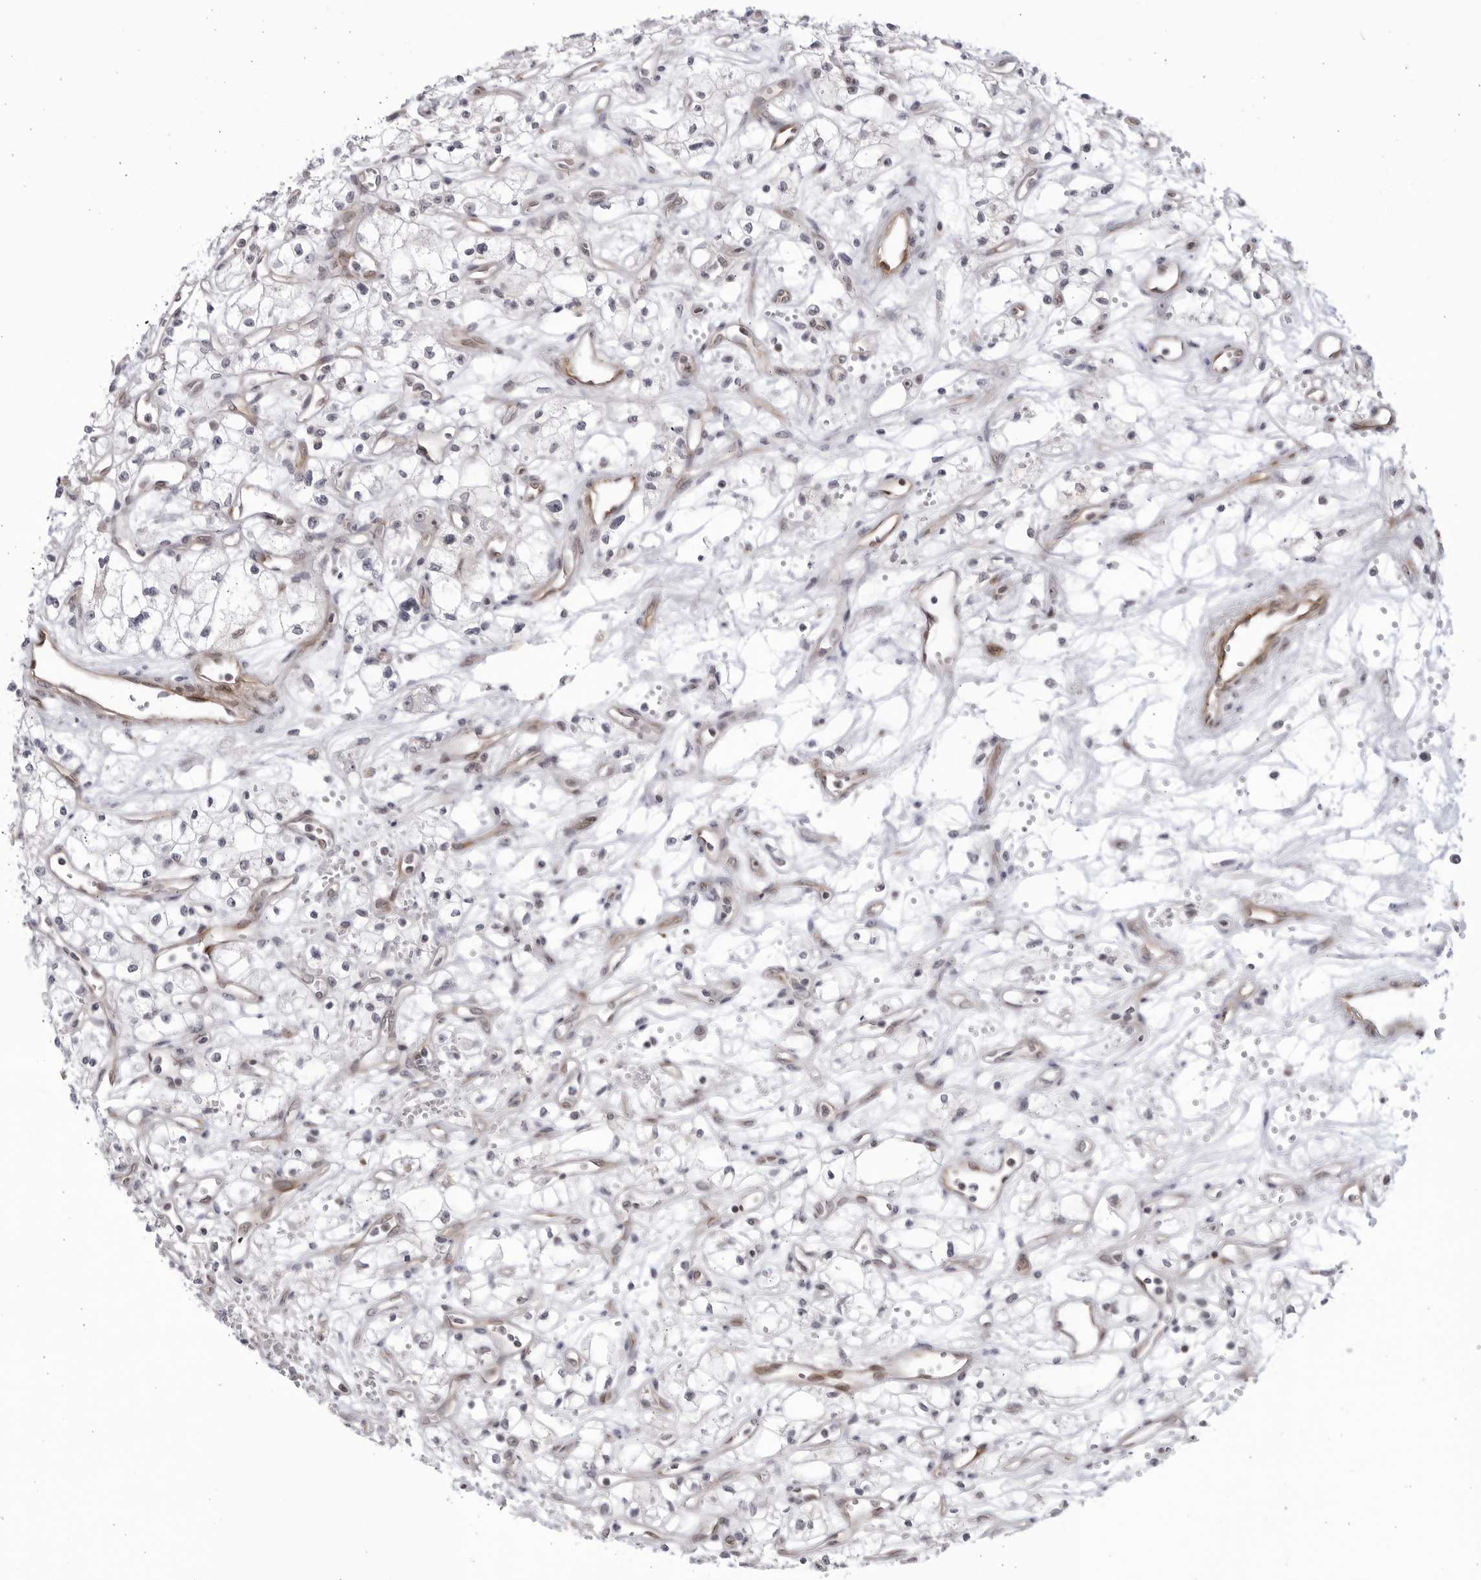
{"staining": {"intensity": "negative", "quantity": "none", "location": "none"}, "tissue": "renal cancer", "cell_type": "Tumor cells", "image_type": "cancer", "snomed": [{"axis": "morphology", "description": "Adenocarcinoma, NOS"}, {"axis": "topography", "description": "Kidney"}], "caption": "Protein analysis of renal cancer displays no significant expression in tumor cells.", "gene": "CNBD1", "patient": {"sex": "male", "age": 59}}